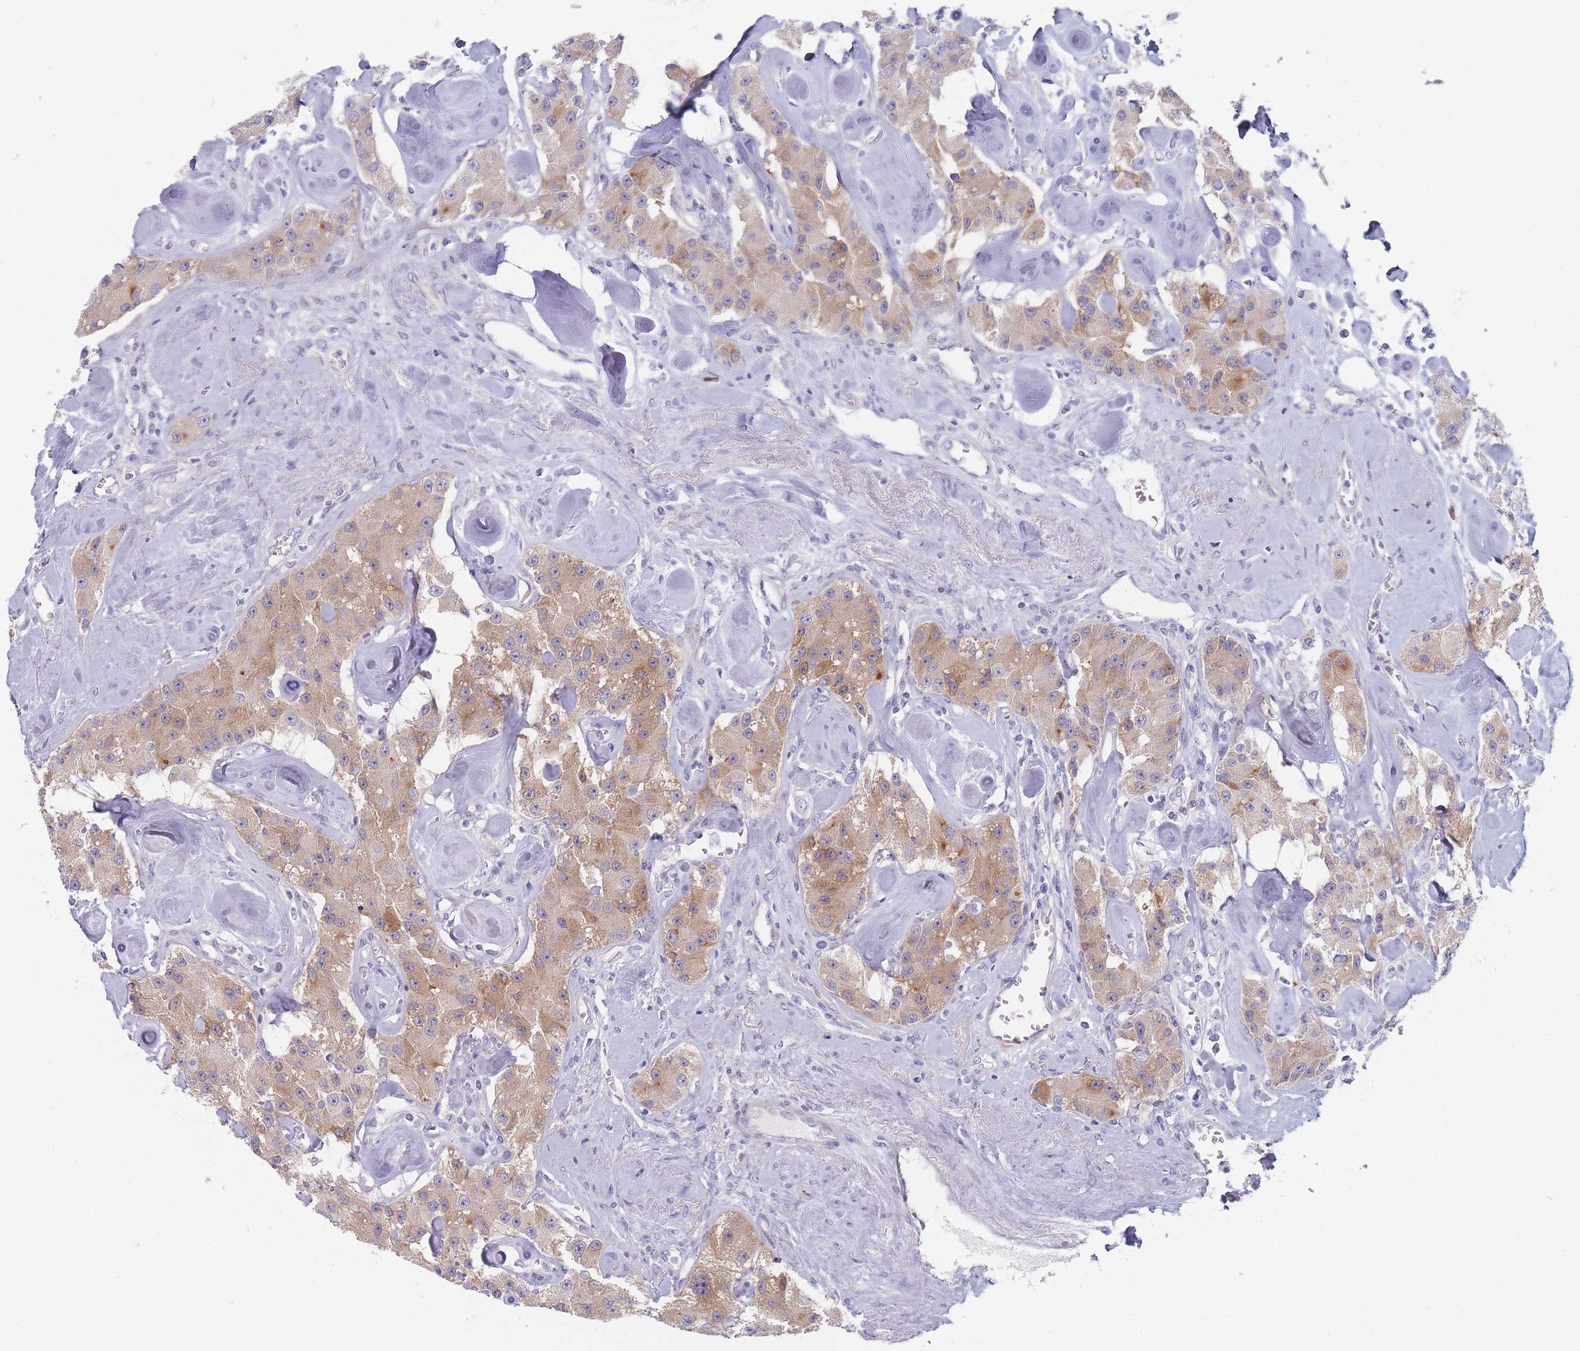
{"staining": {"intensity": "weak", "quantity": ">75%", "location": "cytoplasmic/membranous"}, "tissue": "carcinoid", "cell_type": "Tumor cells", "image_type": "cancer", "snomed": [{"axis": "morphology", "description": "Carcinoid, malignant, NOS"}, {"axis": "topography", "description": "Pancreas"}], "caption": "An image showing weak cytoplasmic/membranous expression in about >75% of tumor cells in carcinoid, as visualized by brown immunohistochemical staining.", "gene": "SPATS1", "patient": {"sex": "male", "age": 41}}